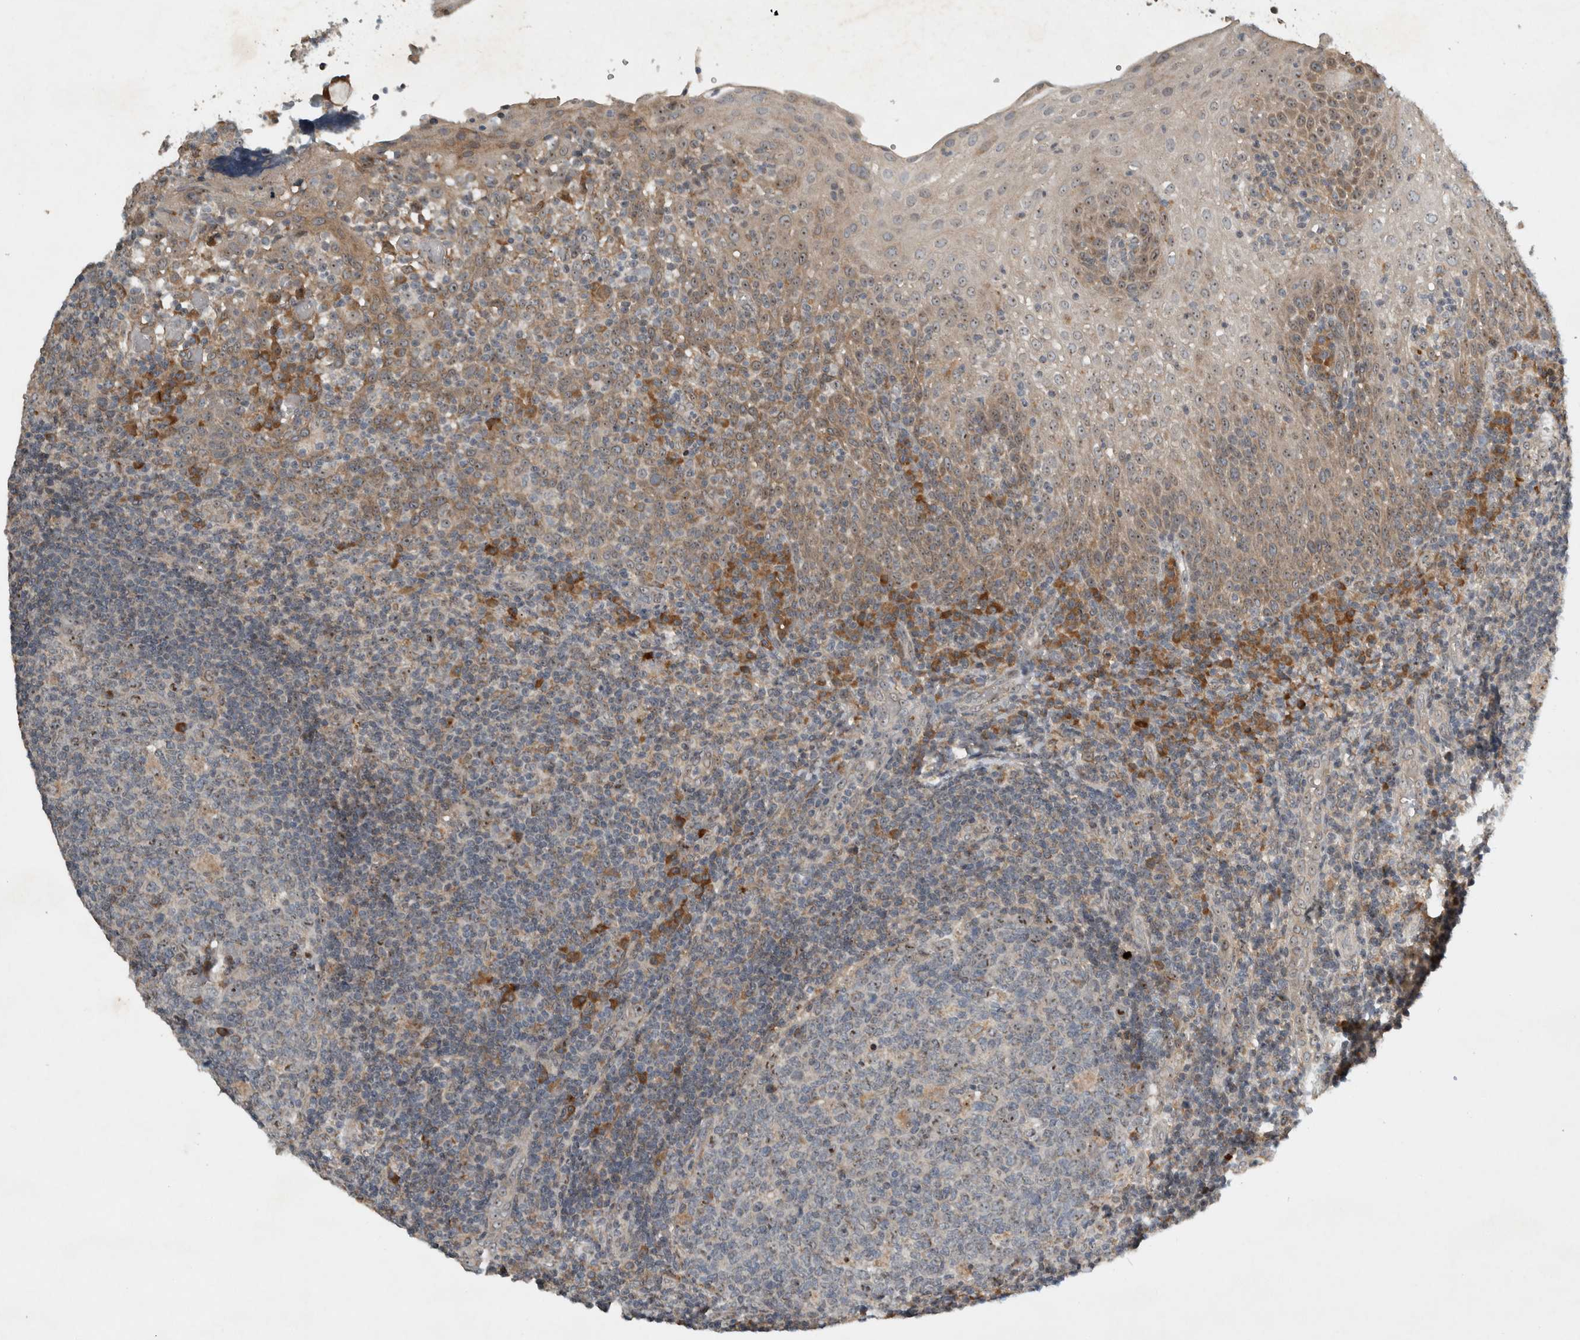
{"staining": {"intensity": "strong", "quantity": "<25%", "location": "nuclear"}, "tissue": "tonsil", "cell_type": "Germinal center cells", "image_type": "normal", "snomed": [{"axis": "morphology", "description": "Normal tissue, NOS"}, {"axis": "topography", "description": "Tonsil"}], "caption": "Immunohistochemistry (DAB) staining of unremarkable human tonsil reveals strong nuclear protein expression in approximately <25% of germinal center cells. The protein is stained brown, and the nuclei are stained in blue (DAB (3,3'-diaminobenzidine) IHC with brightfield microscopy, high magnification).", "gene": "GPR137B", "patient": {"sex": "female", "age": 19}}